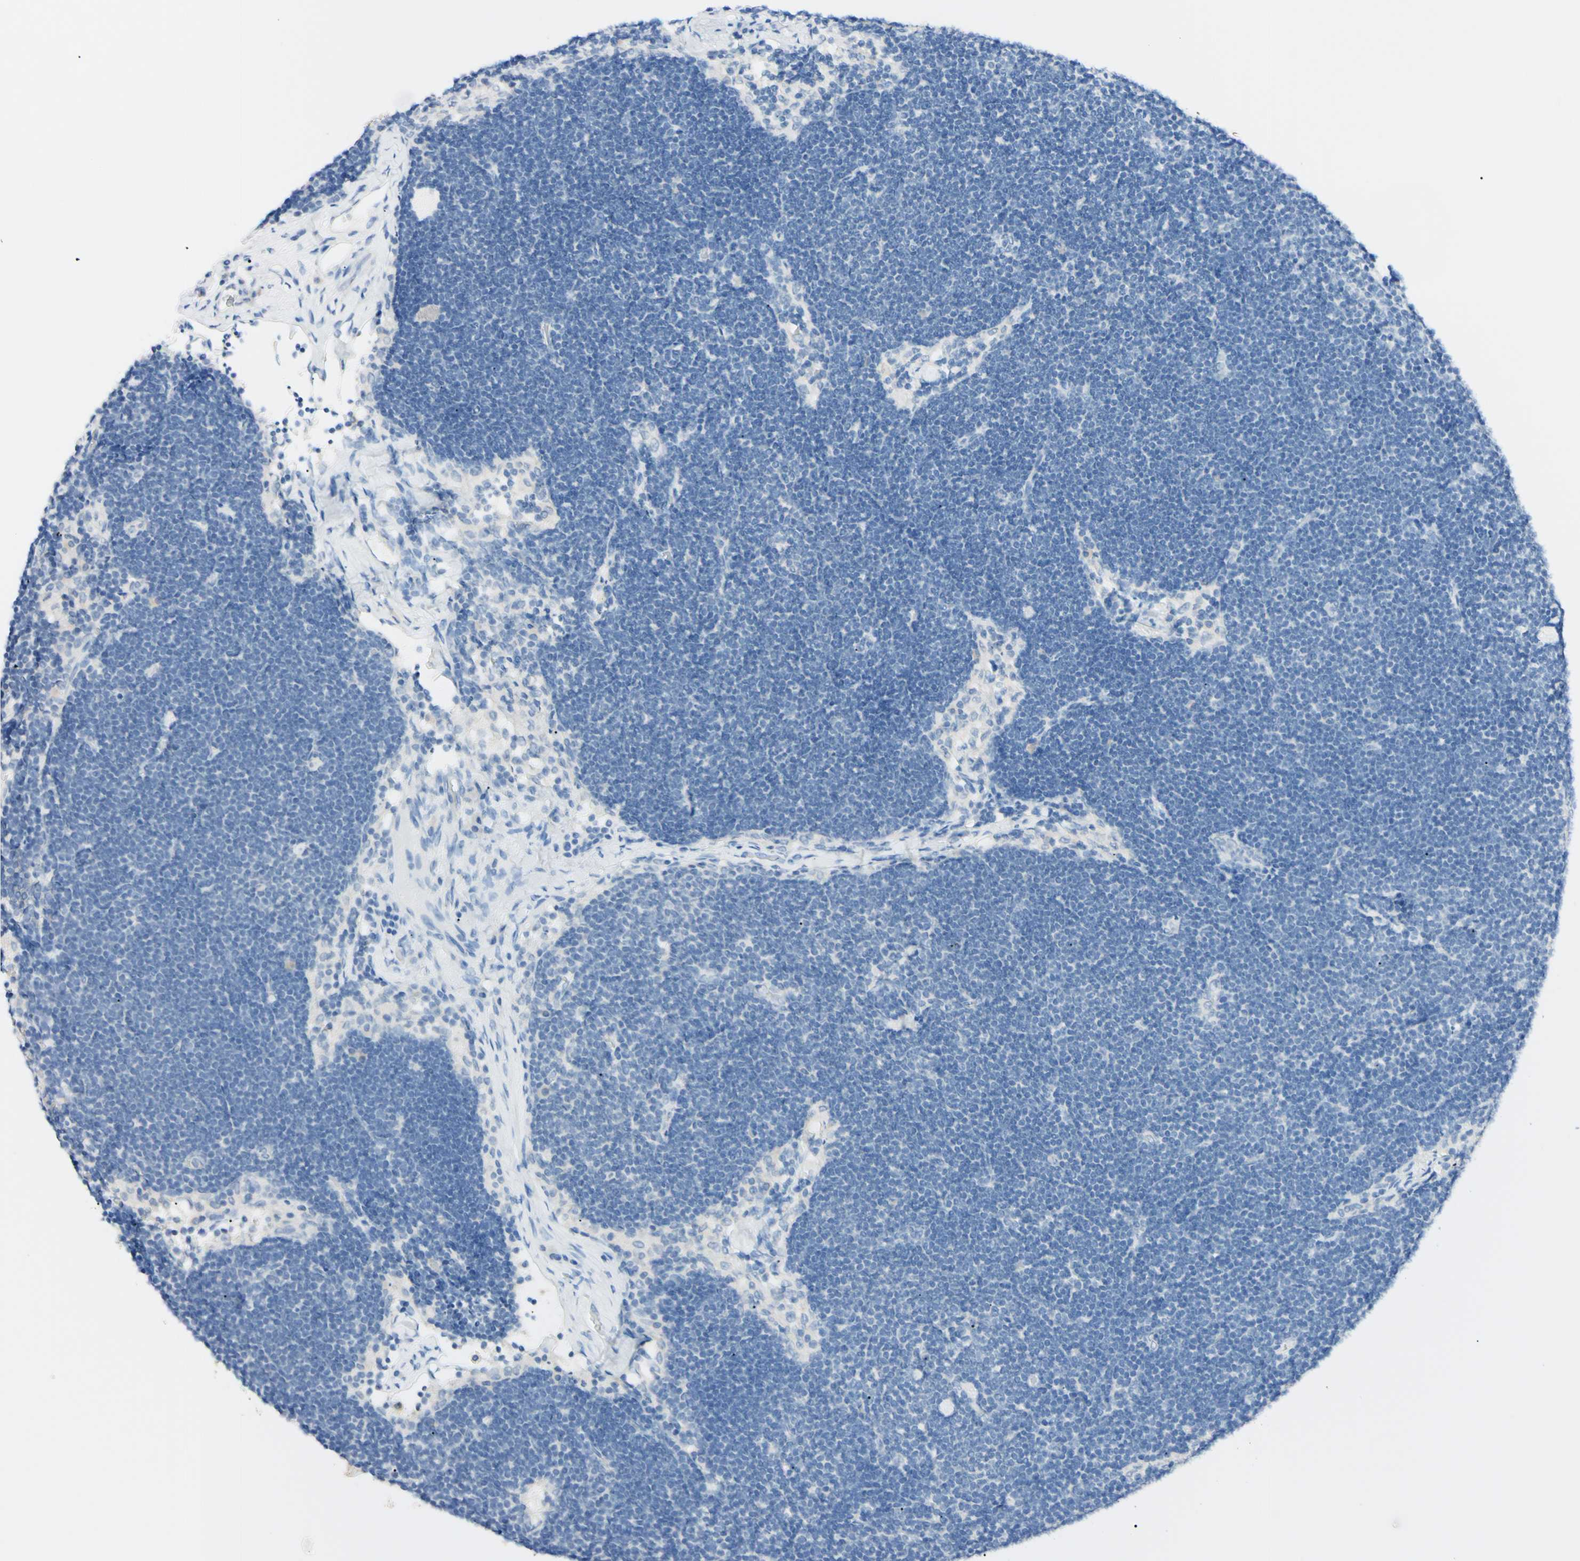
{"staining": {"intensity": "negative", "quantity": "none", "location": "none"}, "tissue": "lymph node", "cell_type": "Germinal center cells", "image_type": "normal", "snomed": [{"axis": "morphology", "description": "Normal tissue, NOS"}, {"axis": "topography", "description": "Lymph node"}], "caption": "Human lymph node stained for a protein using immunohistochemistry (IHC) shows no positivity in germinal center cells.", "gene": "FOLH1", "patient": {"sex": "male", "age": 63}}